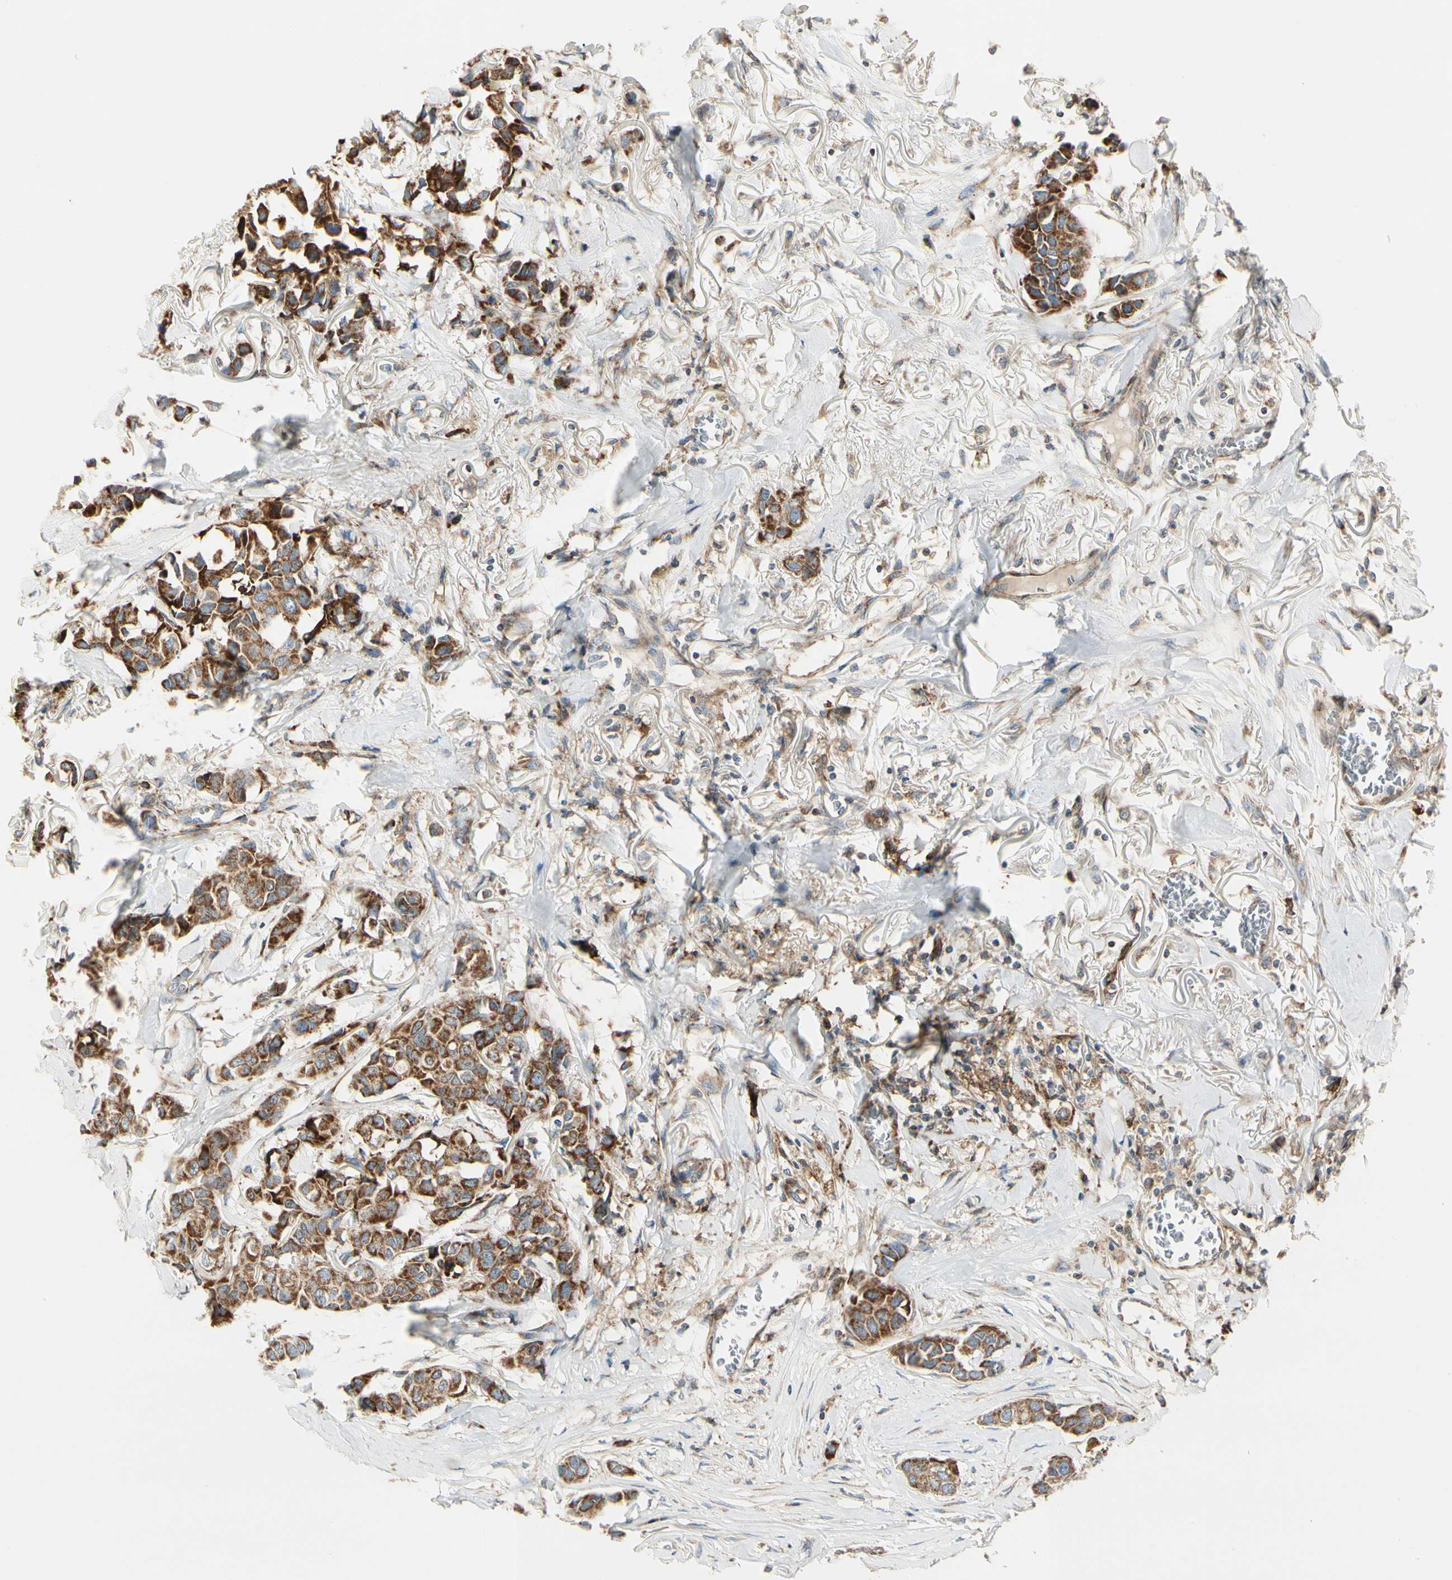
{"staining": {"intensity": "moderate", "quantity": ">75%", "location": "cytoplasmic/membranous"}, "tissue": "breast cancer", "cell_type": "Tumor cells", "image_type": "cancer", "snomed": [{"axis": "morphology", "description": "Duct carcinoma"}, {"axis": "topography", "description": "Breast"}], "caption": "Moderate cytoplasmic/membranous staining is seen in about >75% of tumor cells in infiltrating ductal carcinoma (breast).", "gene": "MRPL9", "patient": {"sex": "female", "age": 80}}